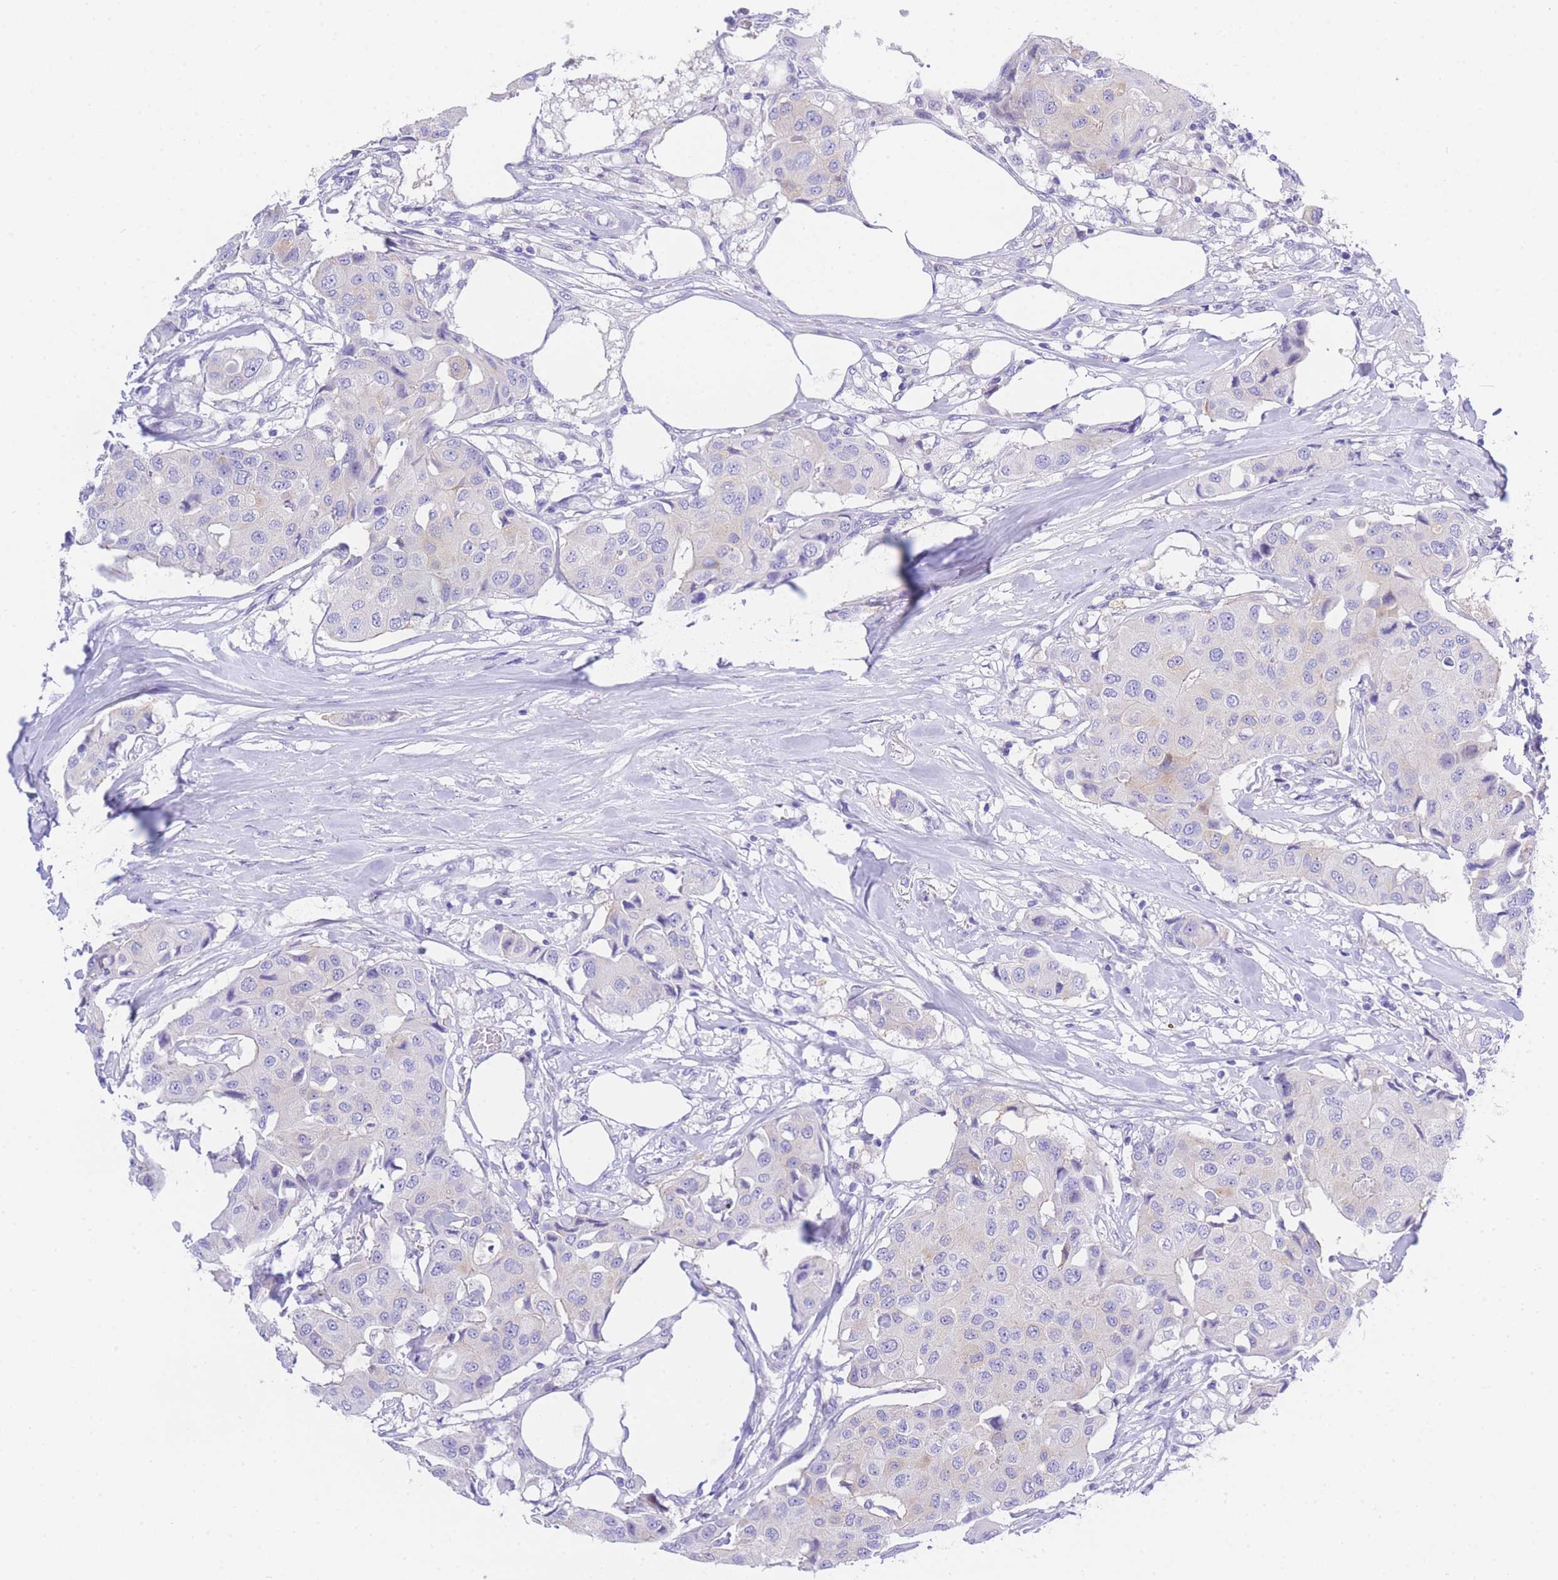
{"staining": {"intensity": "negative", "quantity": "none", "location": "none"}, "tissue": "breast cancer", "cell_type": "Tumor cells", "image_type": "cancer", "snomed": [{"axis": "morphology", "description": "Duct carcinoma"}, {"axis": "topography", "description": "Breast"}], "caption": "DAB (3,3'-diaminobenzidine) immunohistochemical staining of breast invasive ductal carcinoma exhibits no significant expression in tumor cells. (DAB (3,3'-diaminobenzidine) IHC with hematoxylin counter stain).", "gene": "TIFAB", "patient": {"sex": "female", "age": 80}}